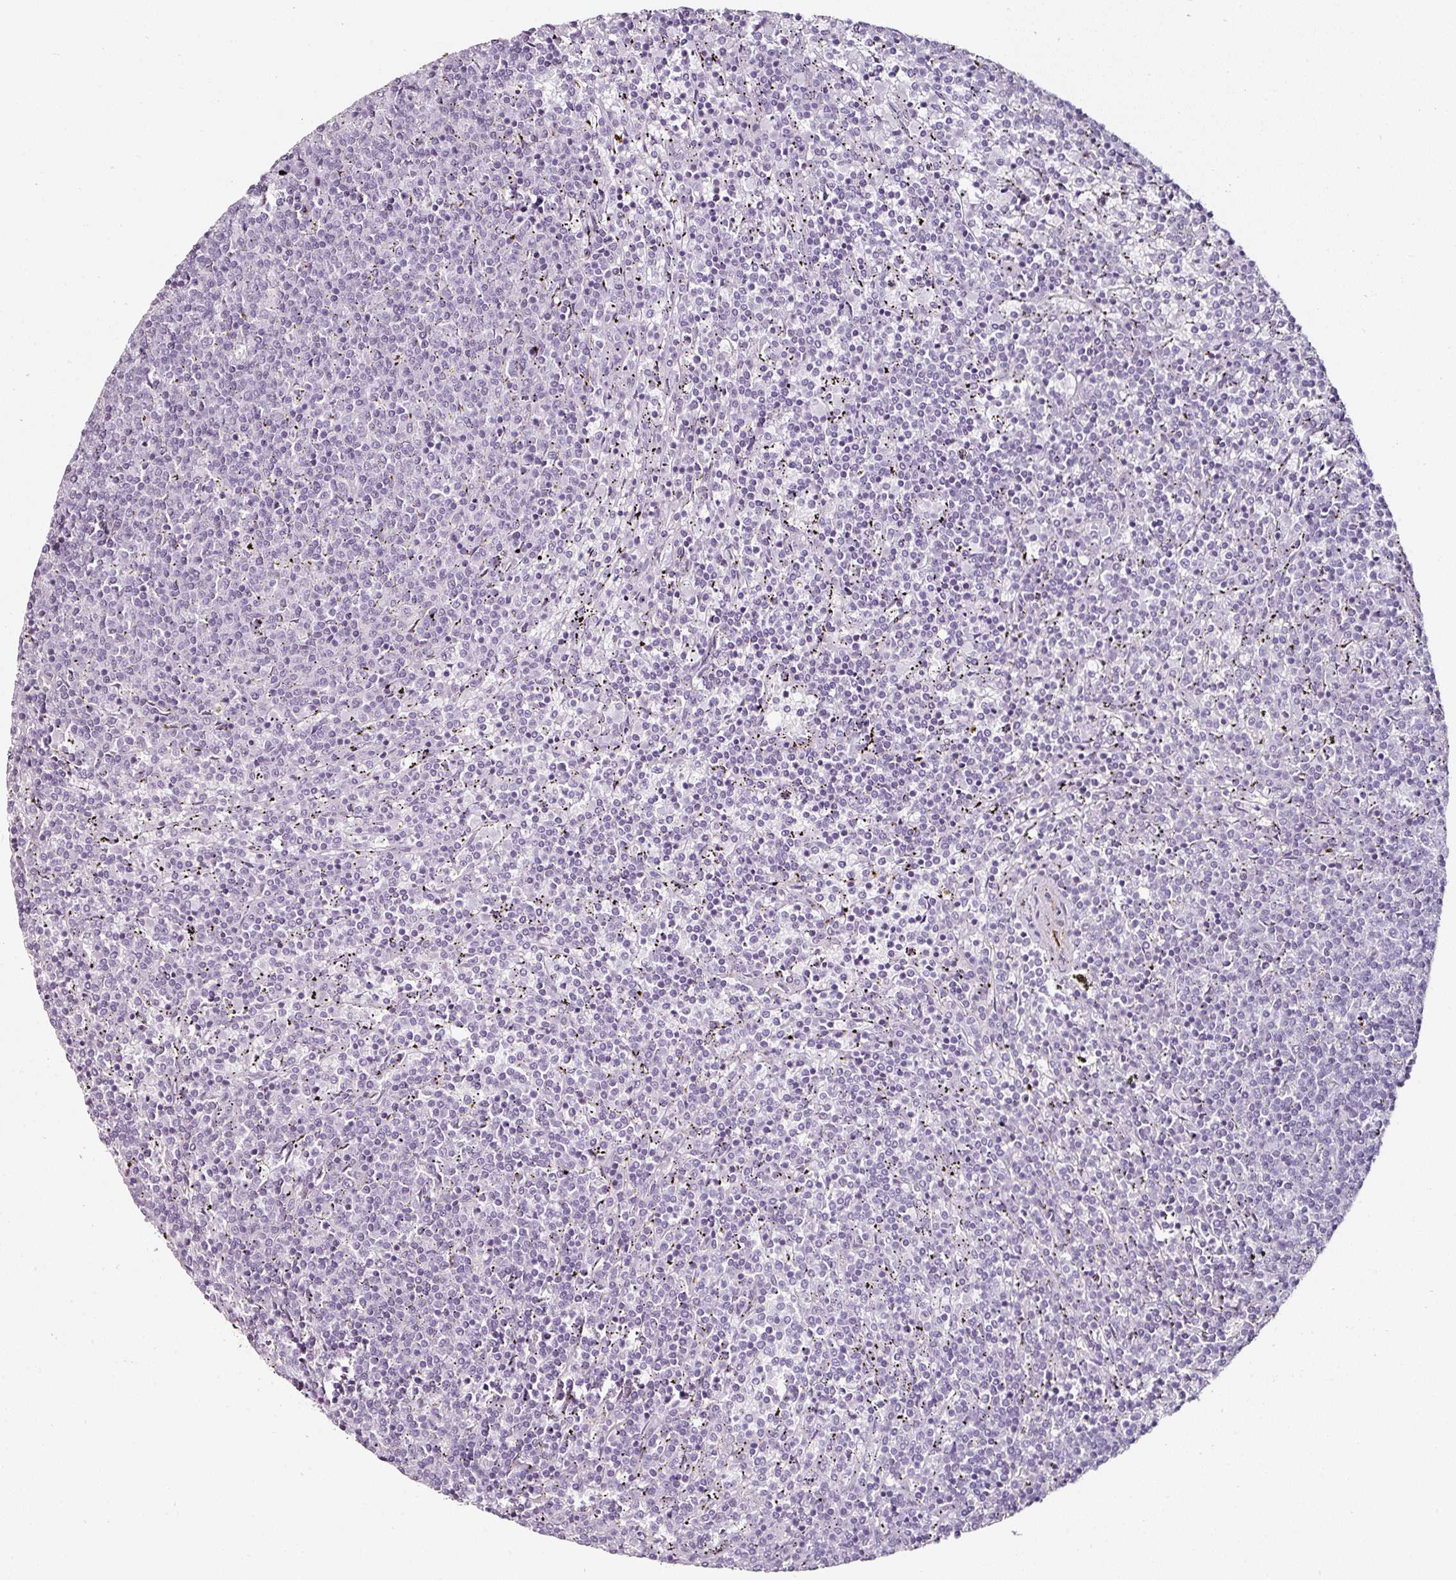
{"staining": {"intensity": "negative", "quantity": "none", "location": "none"}, "tissue": "lymphoma", "cell_type": "Tumor cells", "image_type": "cancer", "snomed": [{"axis": "morphology", "description": "Malignant lymphoma, non-Hodgkin's type, Low grade"}, {"axis": "topography", "description": "Spleen"}], "caption": "Image shows no protein staining in tumor cells of malignant lymphoma, non-Hodgkin's type (low-grade) tissue.", "gene": "CAP2", "patient": {"sex": "female", "age": 50}}